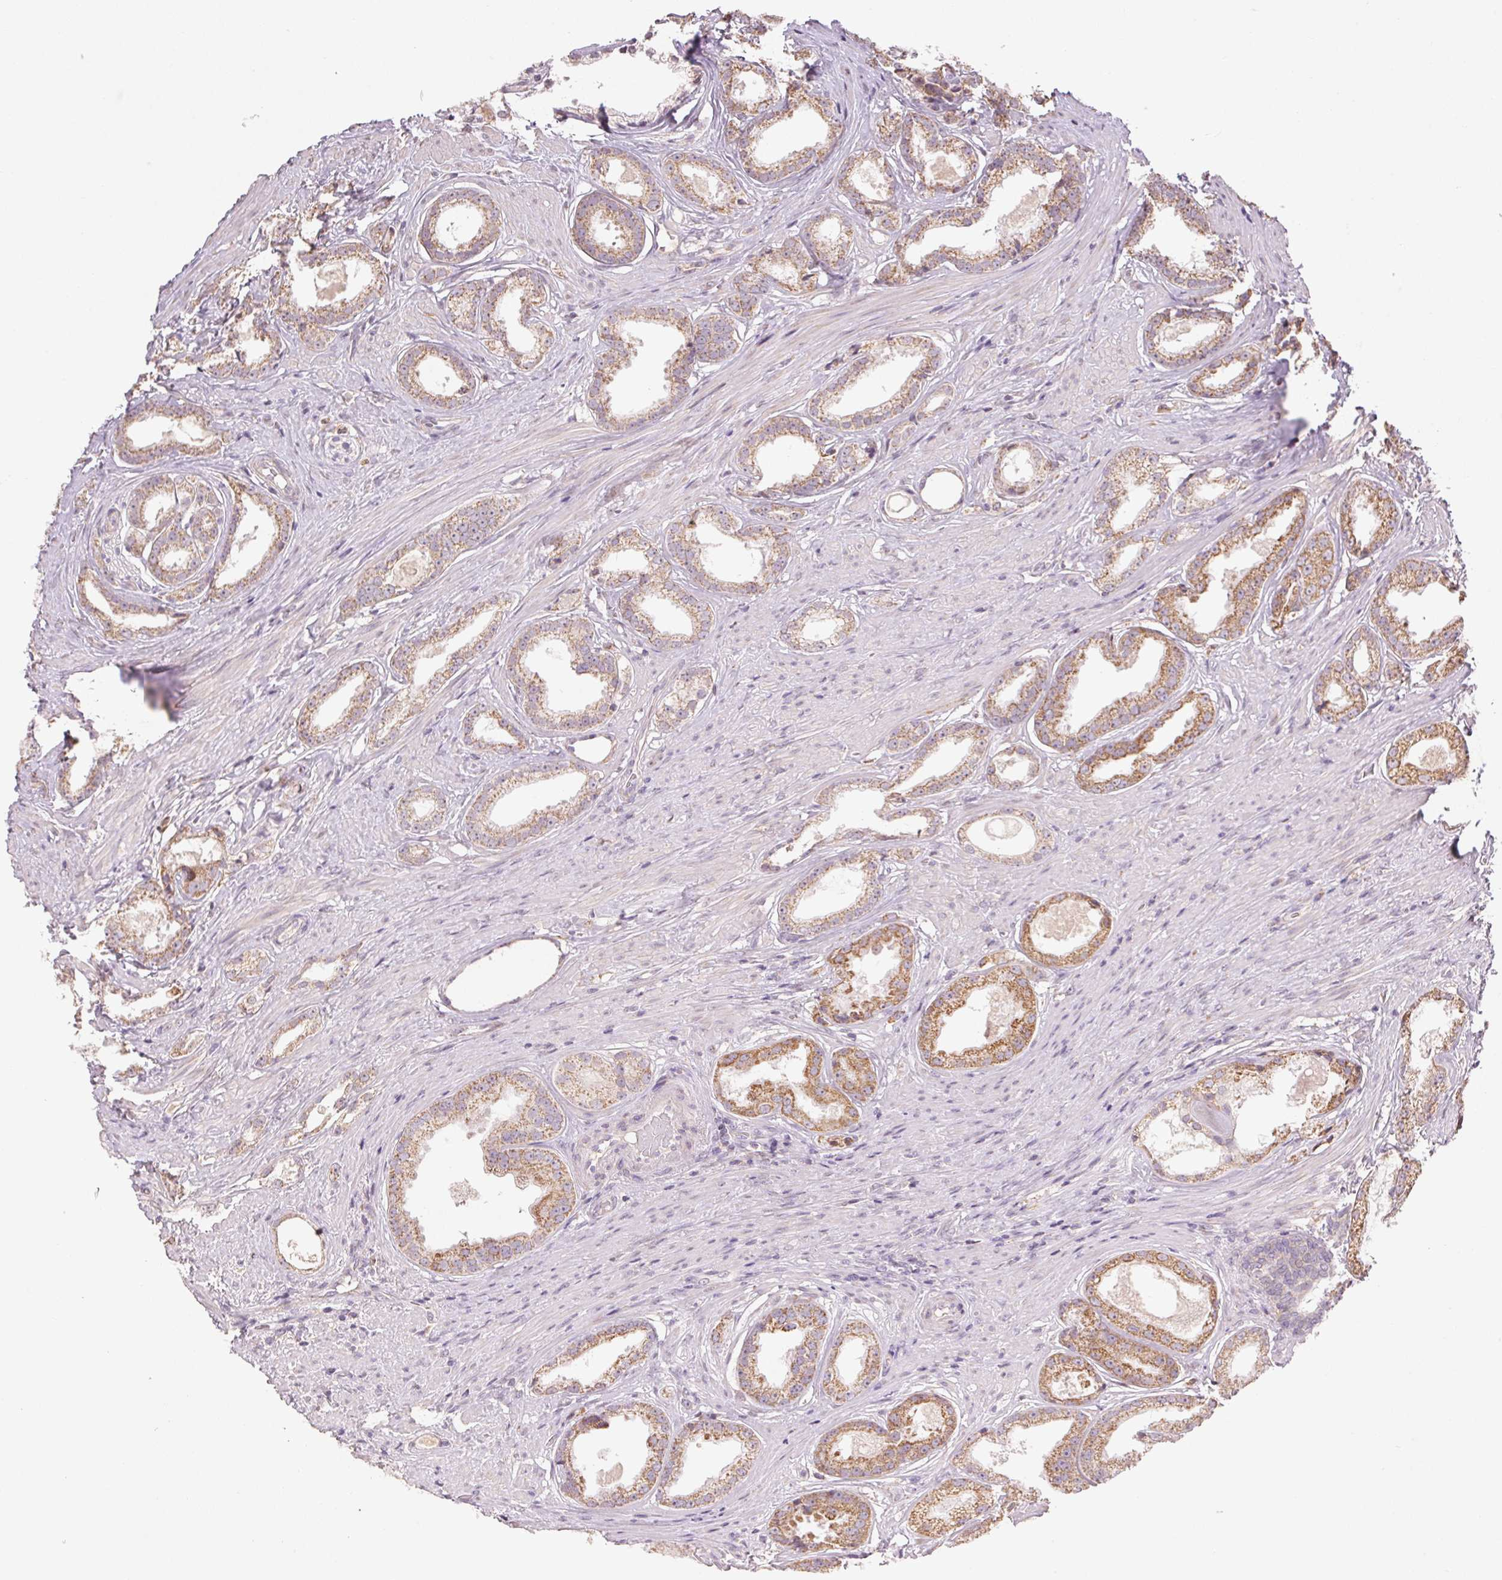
{"staining": {"intensity": "moderate", "quantity": ">75%", "location": "cytoplasmic/membranous"}, "tissue": "prostate cancer", "cell_type": "Tumor cells", "image_type": "cancer", "snomed": [{"axis": "morphology", "description": "Adenocarcinoma, Low grade"}, {"axis": "topography", "description": "Prostate"}], "caption": "Prostate adenocarcinoma (low-grade) tissue demonstrates moderate cytoplasmic/membranous expression in about >75% of tumor cells", "gene": "CLASP1", "patient": {"sex": "male", "age": 65}}